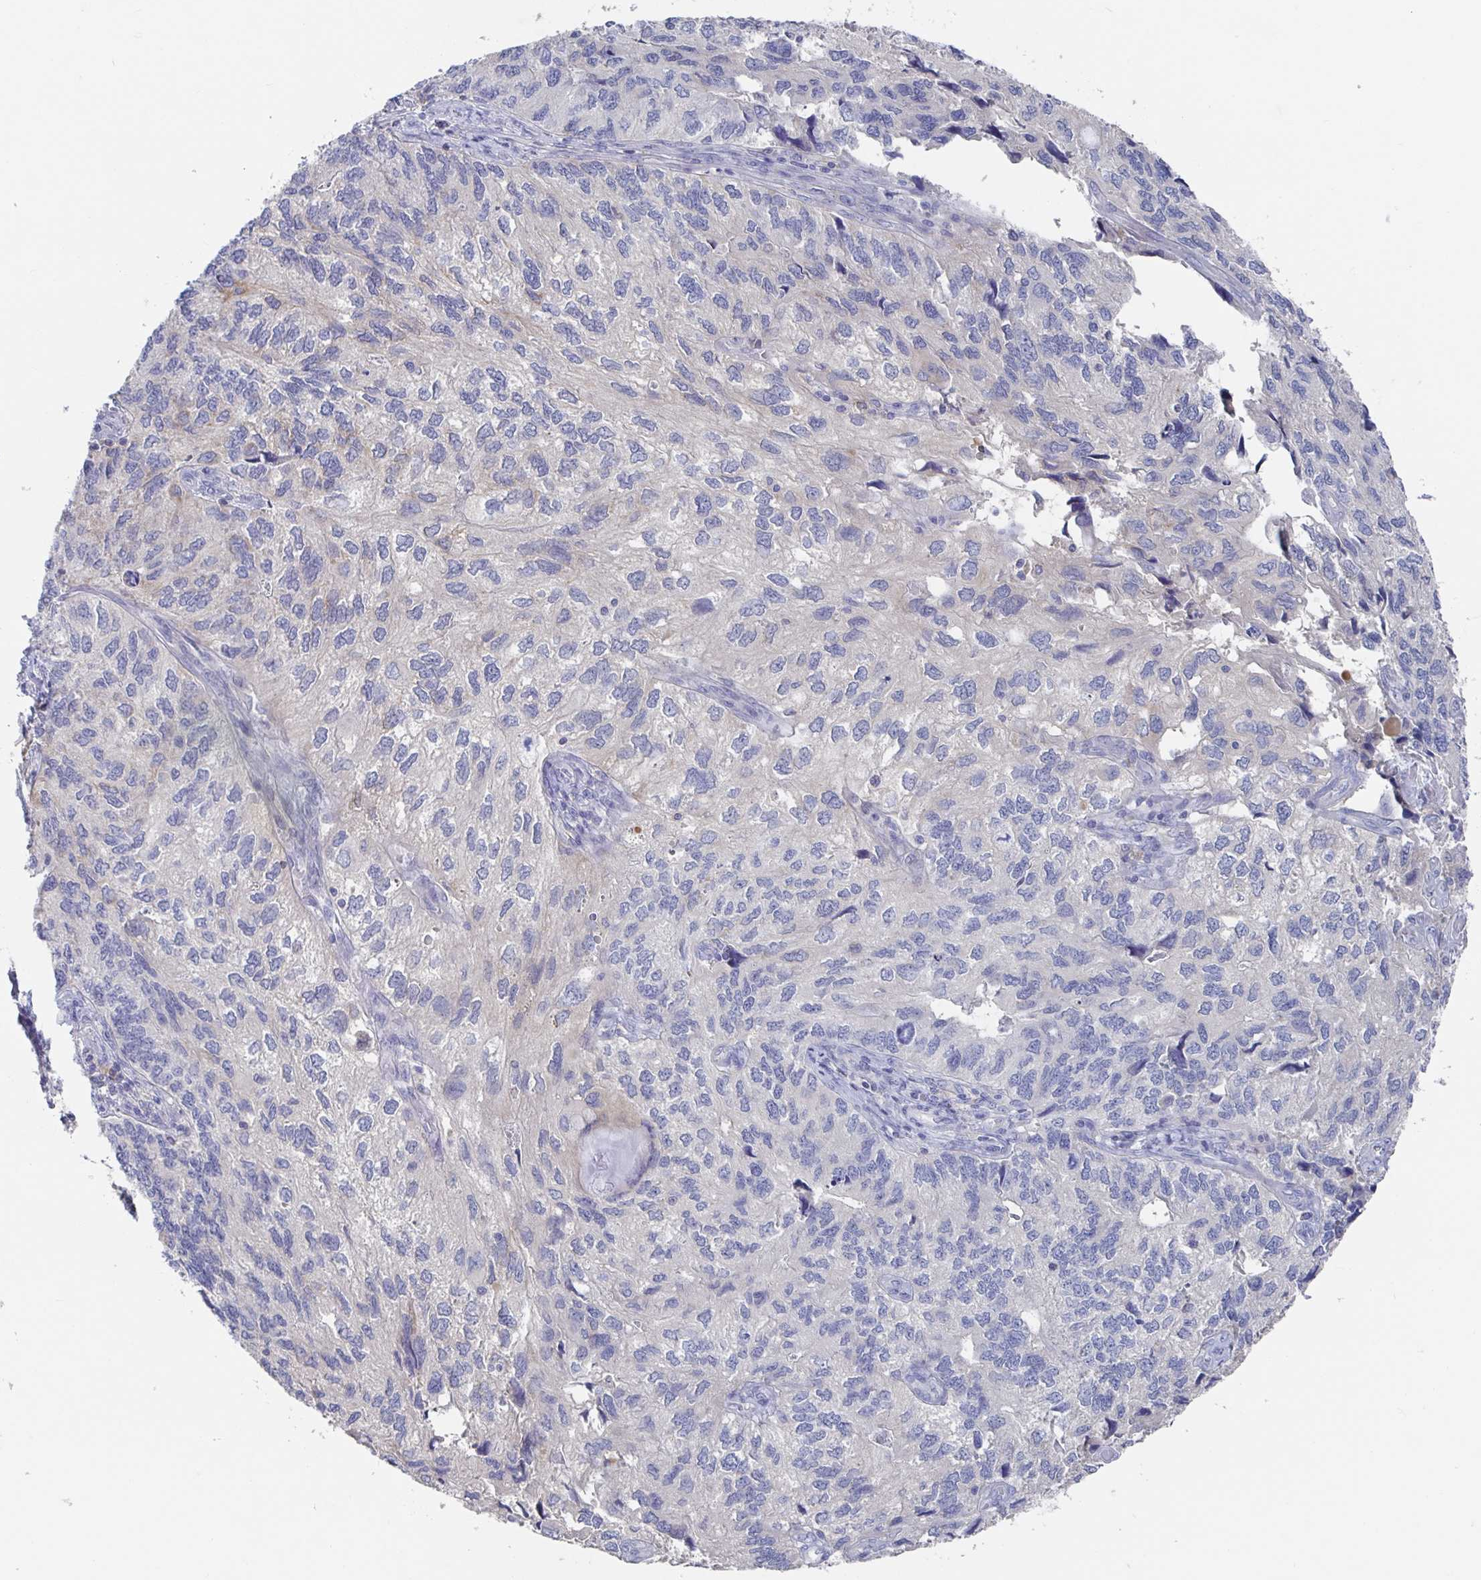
{"staining": {"intensity": "negative", "quantity": "none", "location": "none"}, "tissue": "endometrial cancer", "cell_type": "Tumor cells", "image_type": "cancer", "snomed": [{"axis": "morphology", "description": "Carcinoma, NOS"}, {"axis": "topography", "description": "Uterus"}], "caption": "Protein analysis of endometrial cancer (carcinoma) displays no significant expression in tumor cells.", "gene": "GPR148", "patient": {"sex": "female", "age": 76}}